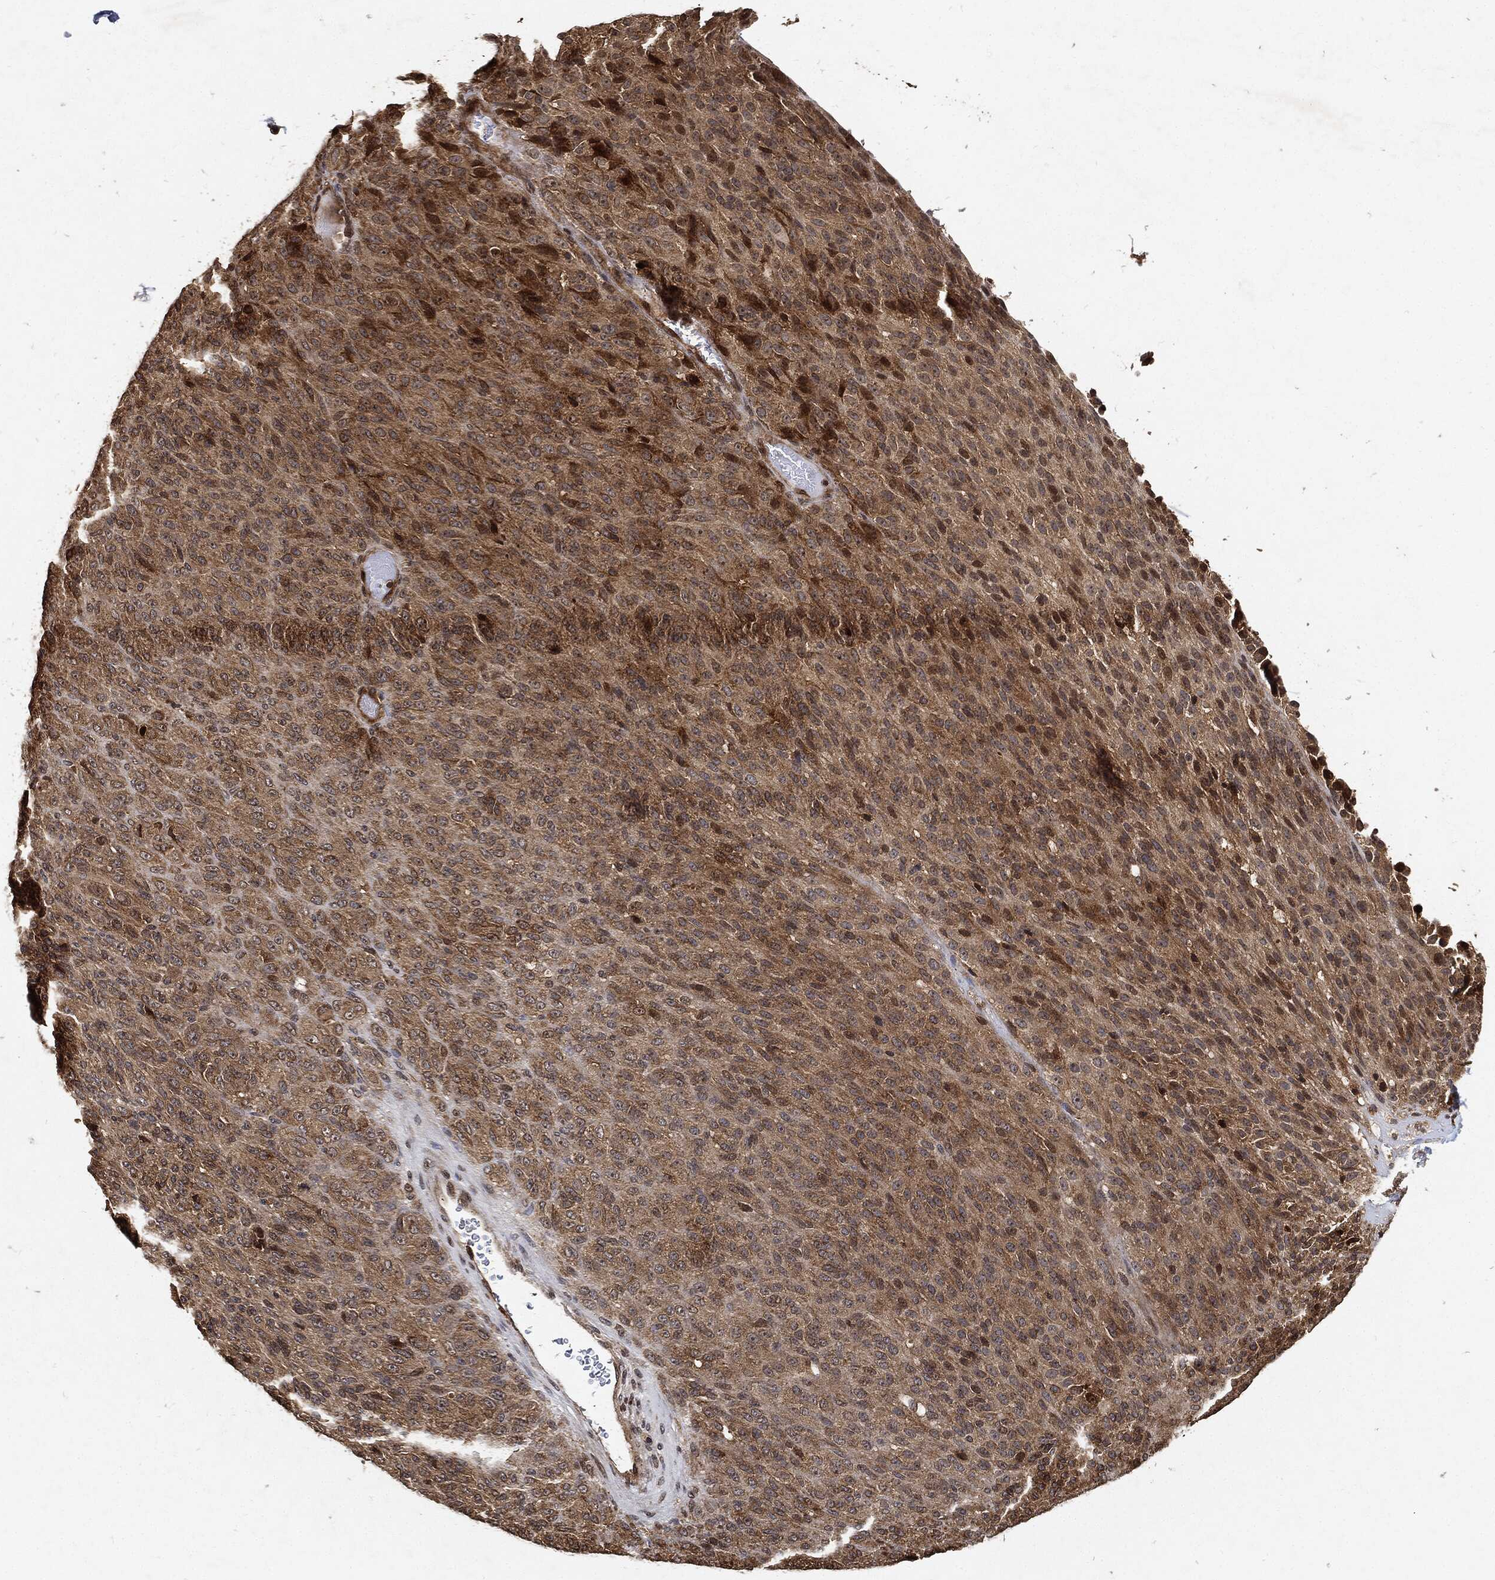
{"staining": {"intensity": "moderate", "quantity": ">75%", "location": "cytoplasmic/membranous"}, "tissue": "melanoma", "cell_type": "Tumor cells", "image_type": "cancer", "snomed": [{"axis": "morphology", "description": "Malignant melanoma, Metastatic site"}, {"axis": "topography", "description": "Brain"}], "caption": "This is a photomicrograph of IHC staining of malignant melanoma (metastatic site), which shows moderate expression in the cytoplasmic/membranous of tumor cells.", "gene": "ZNF226", "patient": {"sex": "female", "age": 56}}